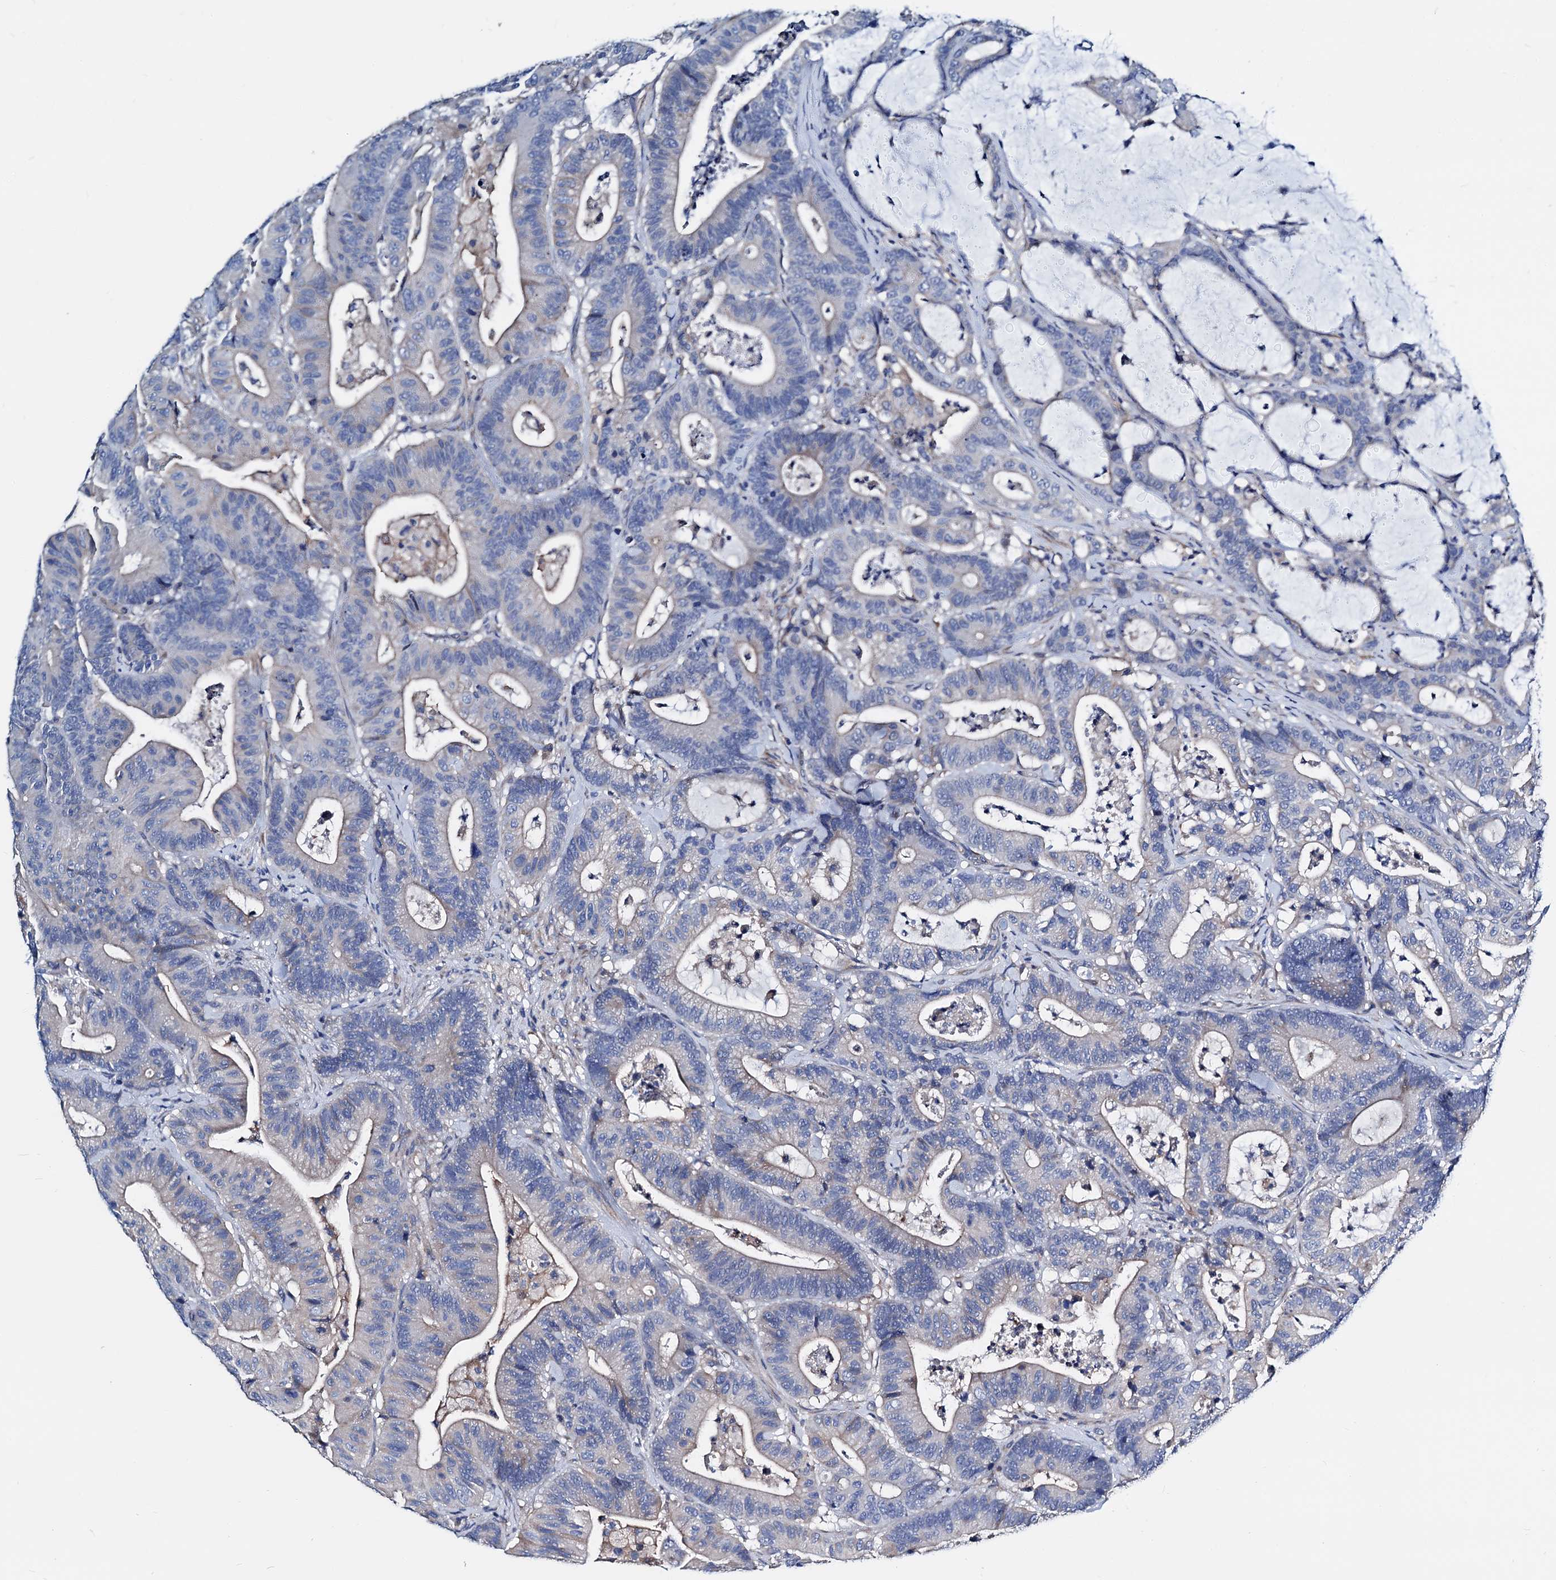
{"staining": {"intensity": "weak", "quantity": "<25%", "location": "cytoplasmic/membranous"}, "tissue": "colorectal cancer", "cell_type": "Tumor cells", "image_type": "cancer", "snomed": [{"axis": "morphology", "description": "Adenocarcinoma, NOS"}, {"axis": "topography", "description": "Colon"}], "caption": "Tumor cells show no significant staining in adenocarcinoma (colorectal). The staining was performed using DAB to visualize the protein expression in brown, while the nuclei were stained in blue with hematoxylin (Magnification: 20x).", "gene": "GCOM1", "patient": {"sex": "female", "age": 84}}